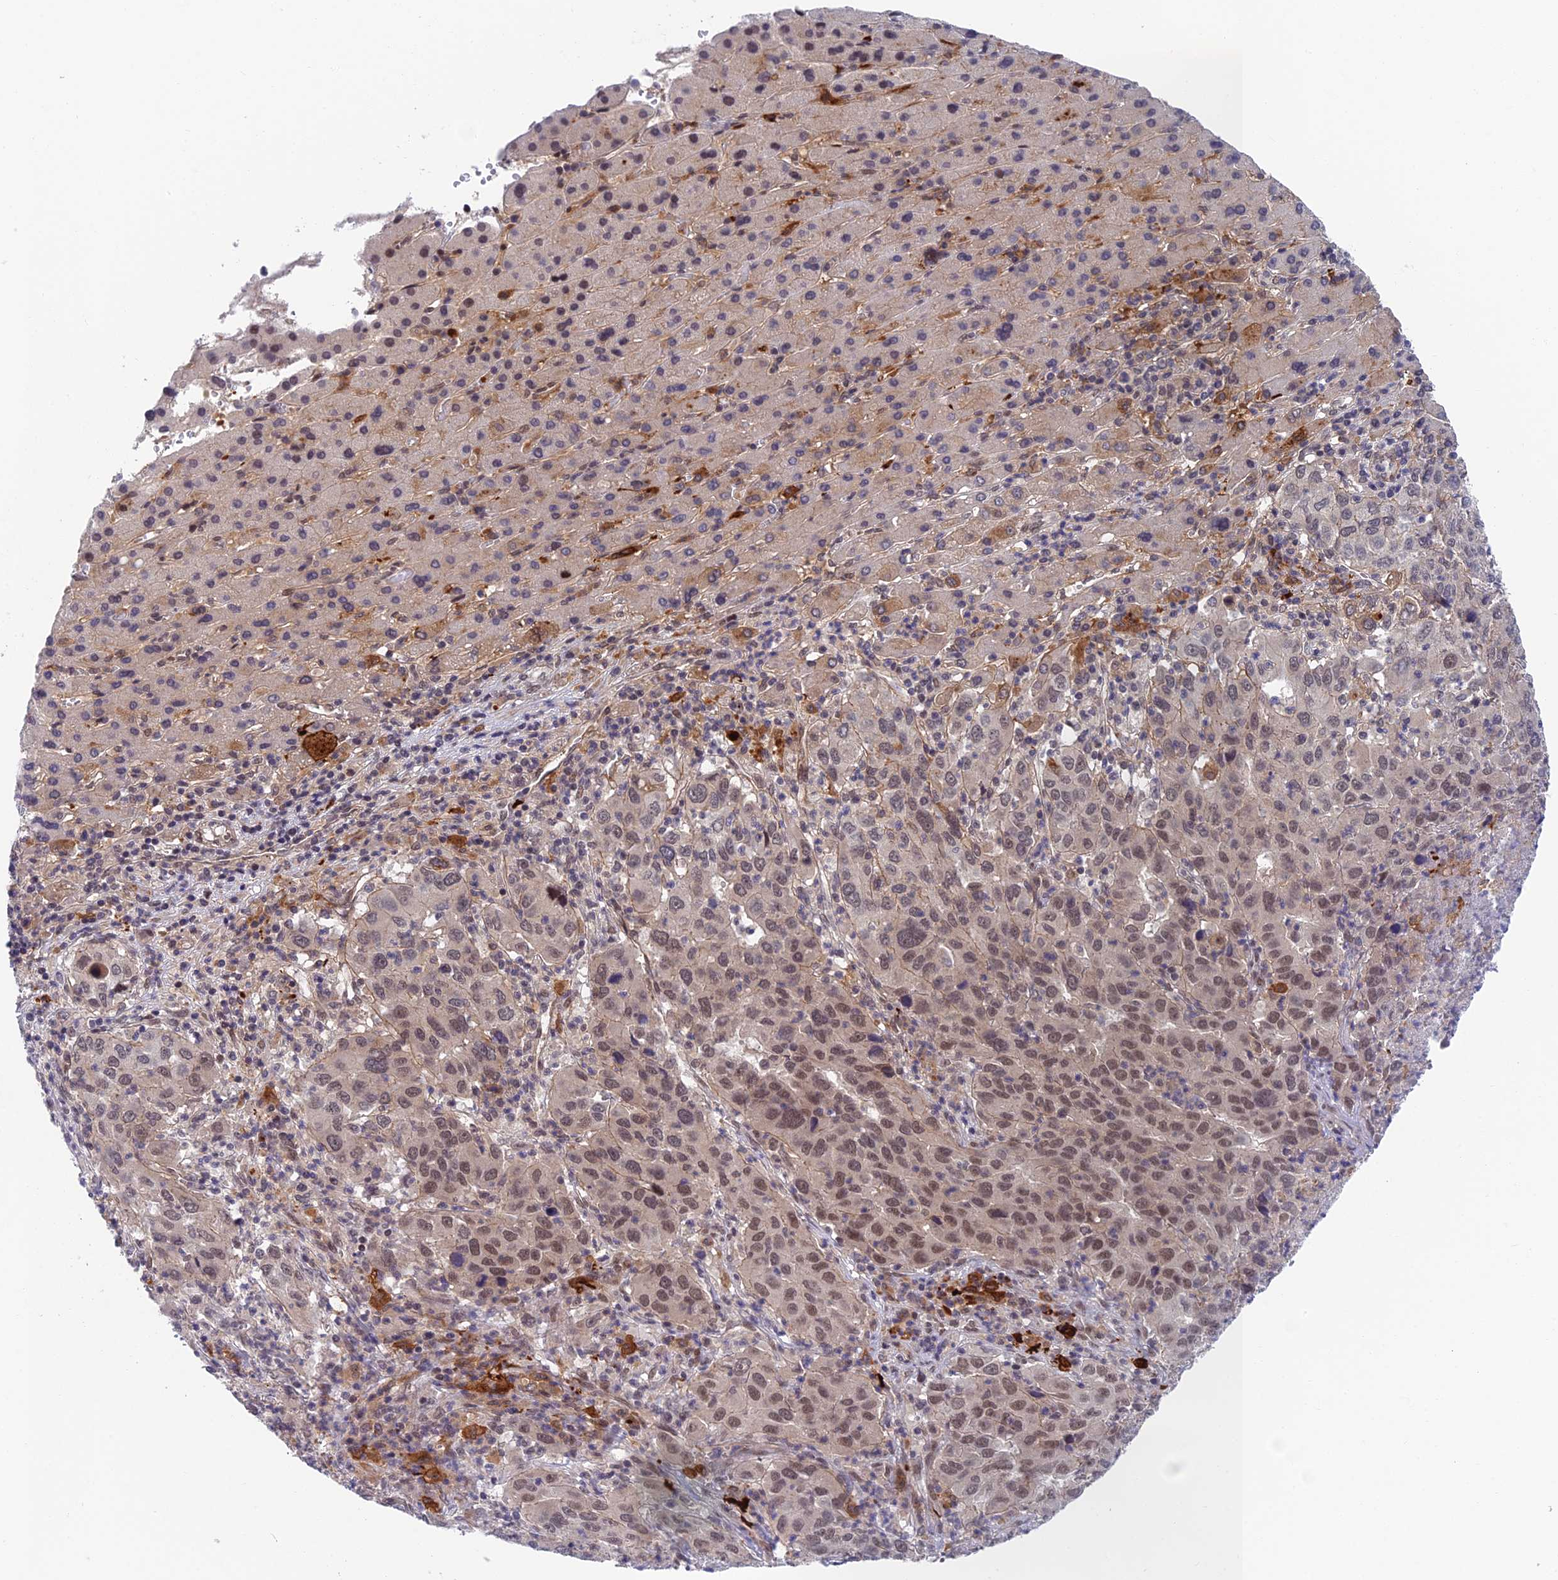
{"staining": {"intensity": "moderate", "quantity": "<25%", "location": "cytoplasmic/membranous,nuclear"}, "tissue": "liver cancer", "cell_type": "Tumor cells", "image_type": "cancer", "snomed": [{"axis": "morphology", "description": "Carcinoma, Hepatocellular, NOS"}, {"axis": "topography", "description": "Liver"}], "caption": "Immunohistochemical staining of liver cancer (hepatocellular carcinoma) reveals low levels of moderate cytoplasmic/membranous and nuclear protein positivity in about <25% of tumor cells.", "gene": "NSMCE1", "patient": {"sex": "male", "age": 63}}